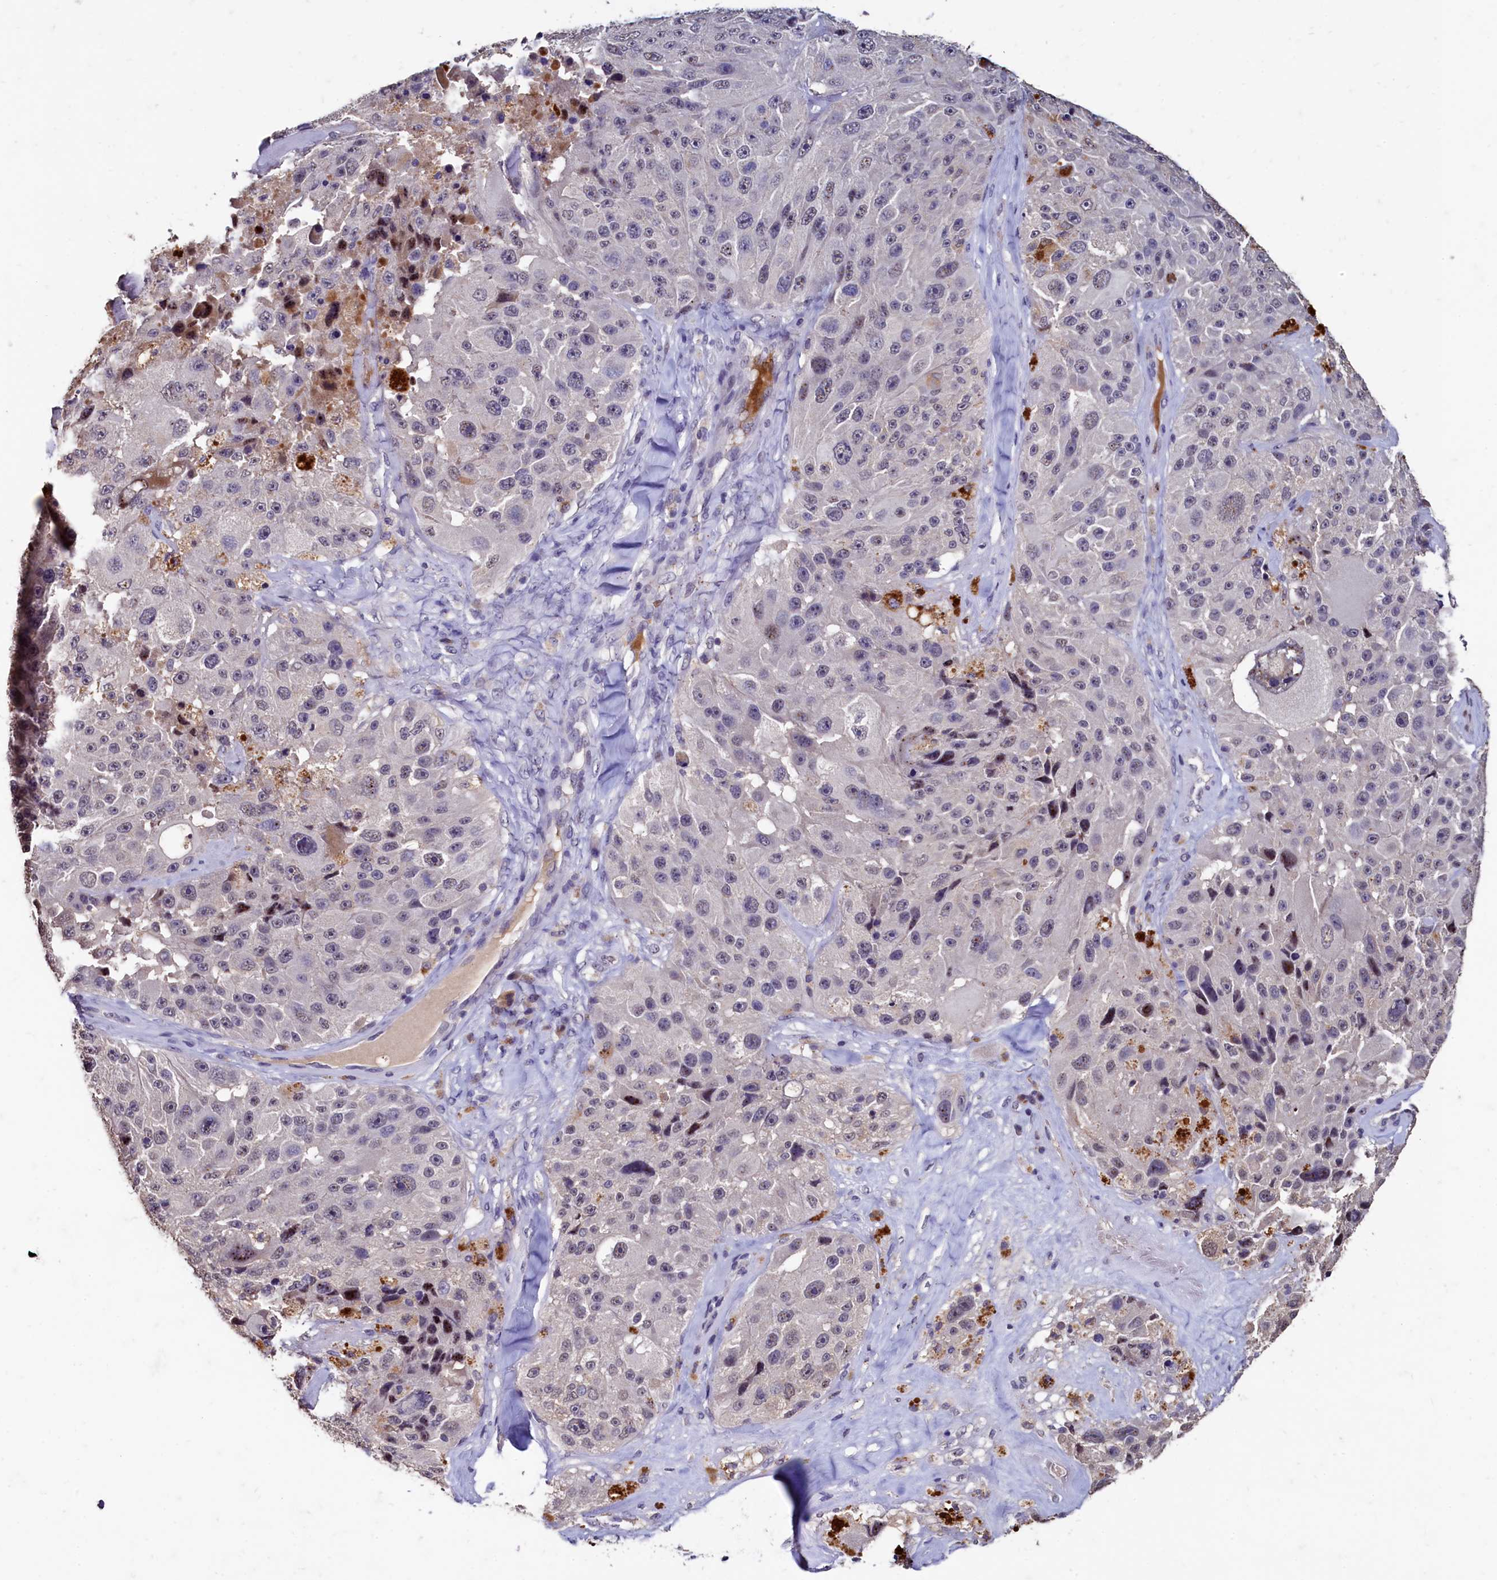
{"staining": {"intensity": "weak", "quantity": "<25%", "location": "nuclear"}, "tissue": "melanoma", "cell_type": "Tumor cells", "image_type": "cancer", "snomed": [{"axis": "morphology", "description": "Malignant melanoma, Metastatic site"}, {"axis": "topography", "description": "Lymph node"}], "caption": "Tumor cells are negative for protein expression in human melanoma. The staining is performed using DAB (3,3'-diaminobenzidine) brown chromogen with nuclei counter-stained in using hematoxylin.", "gene": "CSTPP1", "patient": {"sex": "male", "age": 62}}